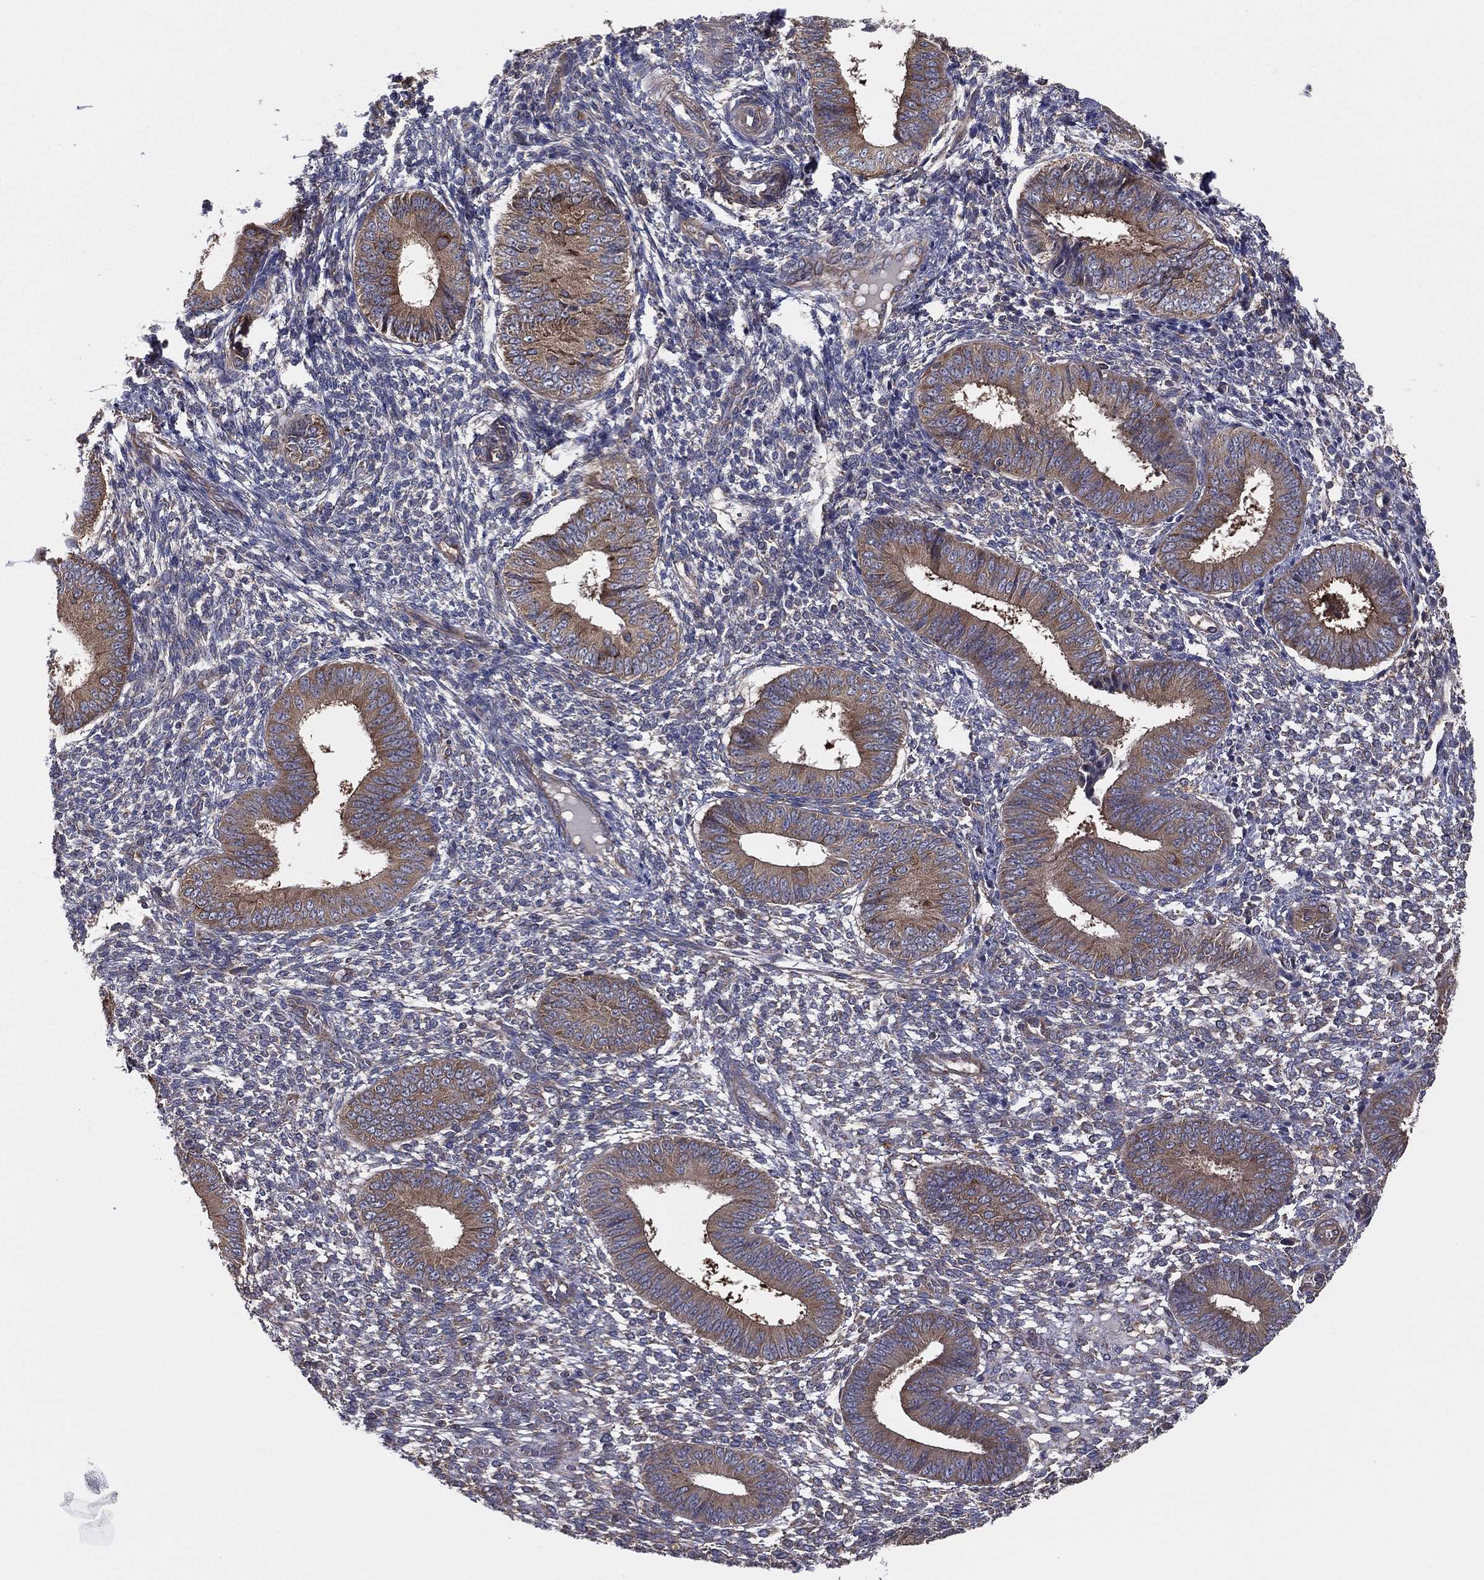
{"staining": {"intensity": "strong", "quantity": "<25%", "location": "cytoplasmic/membranous"}, "tissue": "endometrium", "cell_type": "Cells in endometrial stroma", "image_type": "normal", "snomed": [{"axis": "morphology", "description": "Normal tissue, NOS"}, {"axis": "topography", "description": "Endometrium"}], "caption": "This micrograph shows IHC staining of benign endometrium, with medium strong cytoplasmic/membranous positivity in approximately <25% of cells in endometrial stroma.", "gene": "EIF2B5", "patient": {"sex": "female", "age": 42}}